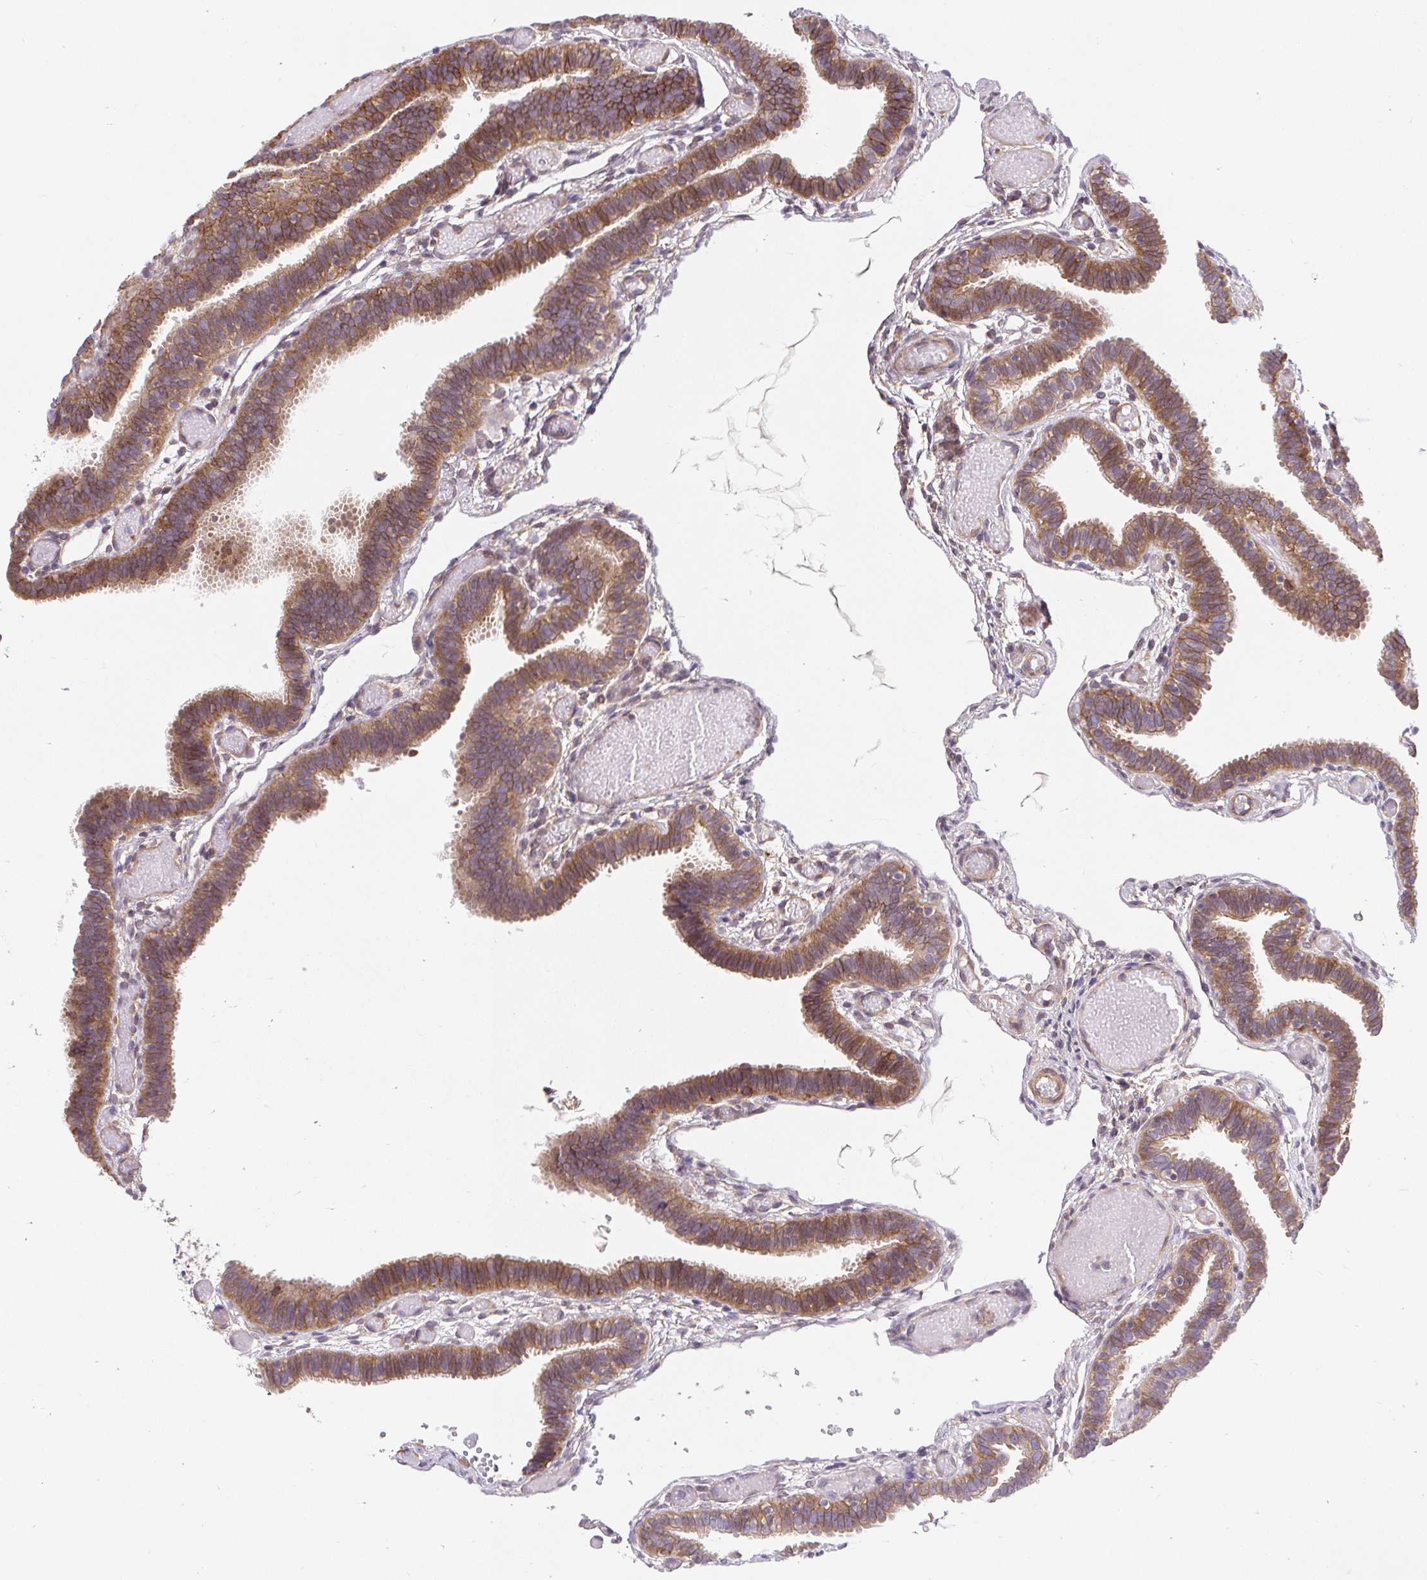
{"staining": {"intensity": "moderate", "quantity": ">75%", "location": "cytoplasmic/membranous"}, "tissue": "fallopian tube", "cell_type": "Glandular cells", "image_type": "normal", "snomed": [{"axis": "morphology", "description": "Normal tissue, NOS"}, {"axis": "topography", "description": "Fallopian tube"}], "caption": "Moderate cytoplasmic/membranous protein staining is seen in about >75% of glandular cells in fallopian tube.", "gene": "LYPD5", "patient": {"sex": "female", "age": 37}}